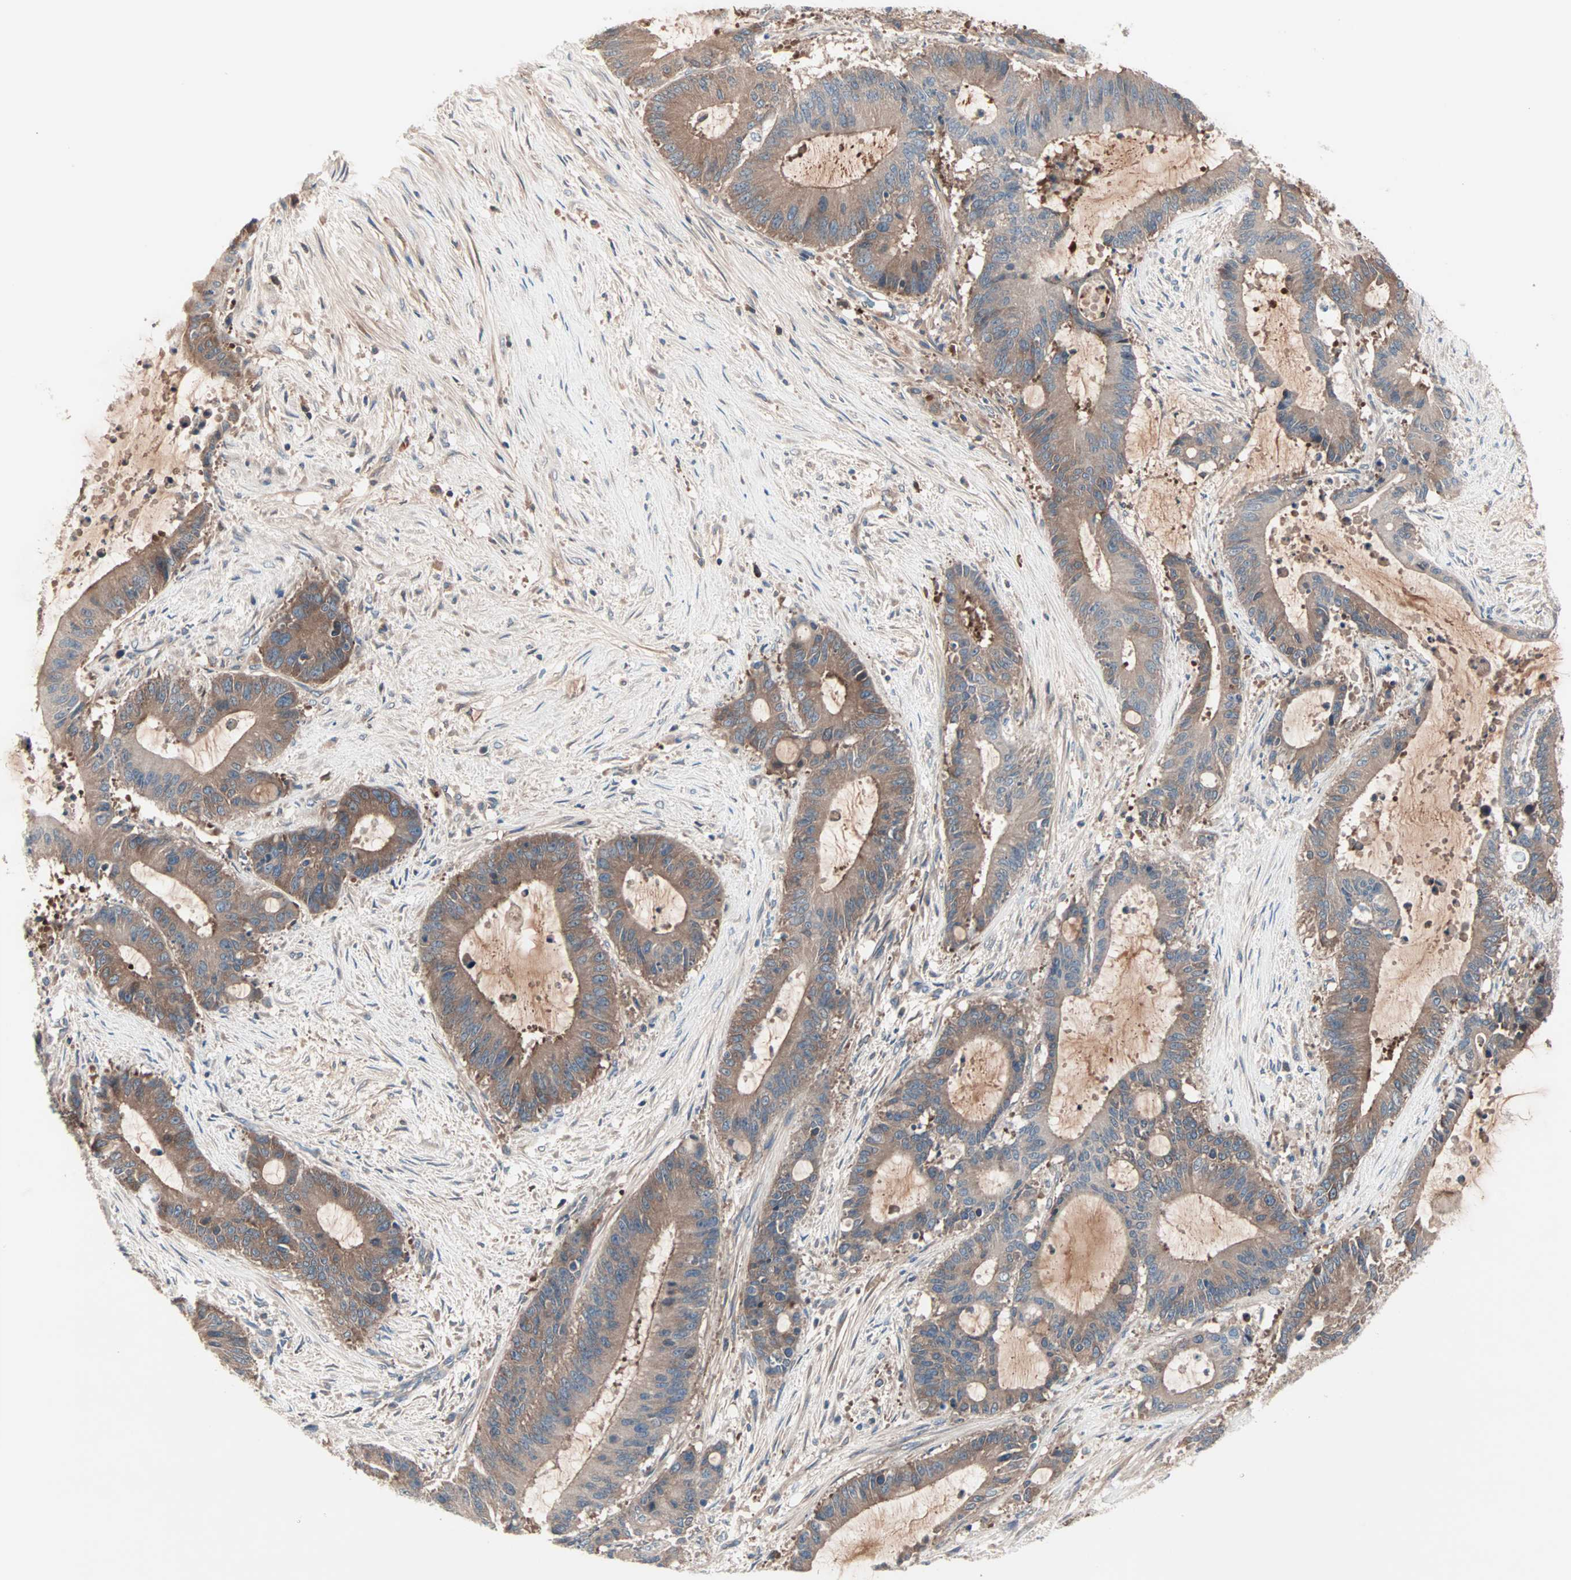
{"staining": {"intensity": "moderate", "quantity": ">75%", "location": "cytoplasmic/membranous"}, "tissue": "liver cancer", "cell_type": "Tumor cells", "image_type": "cancer", "snomed": [{"axis": "morphology", "description": "Cholangiocarcinoma"}, {"axis": "topography", "description": "Liver"}], "caption": "High-power microscopy captured an IHC micrograph of liver cholangiocarcinoma, revealing moderate cytoplasmic/membranous expression in approximately >75% of tumor cells. The staining was performed using DAB, with brown indicating positive protein expression. Nuclei are stained blue with hematoxylin.", "gene": "CAD", "patient": {"sex": "female", "age": 73}}